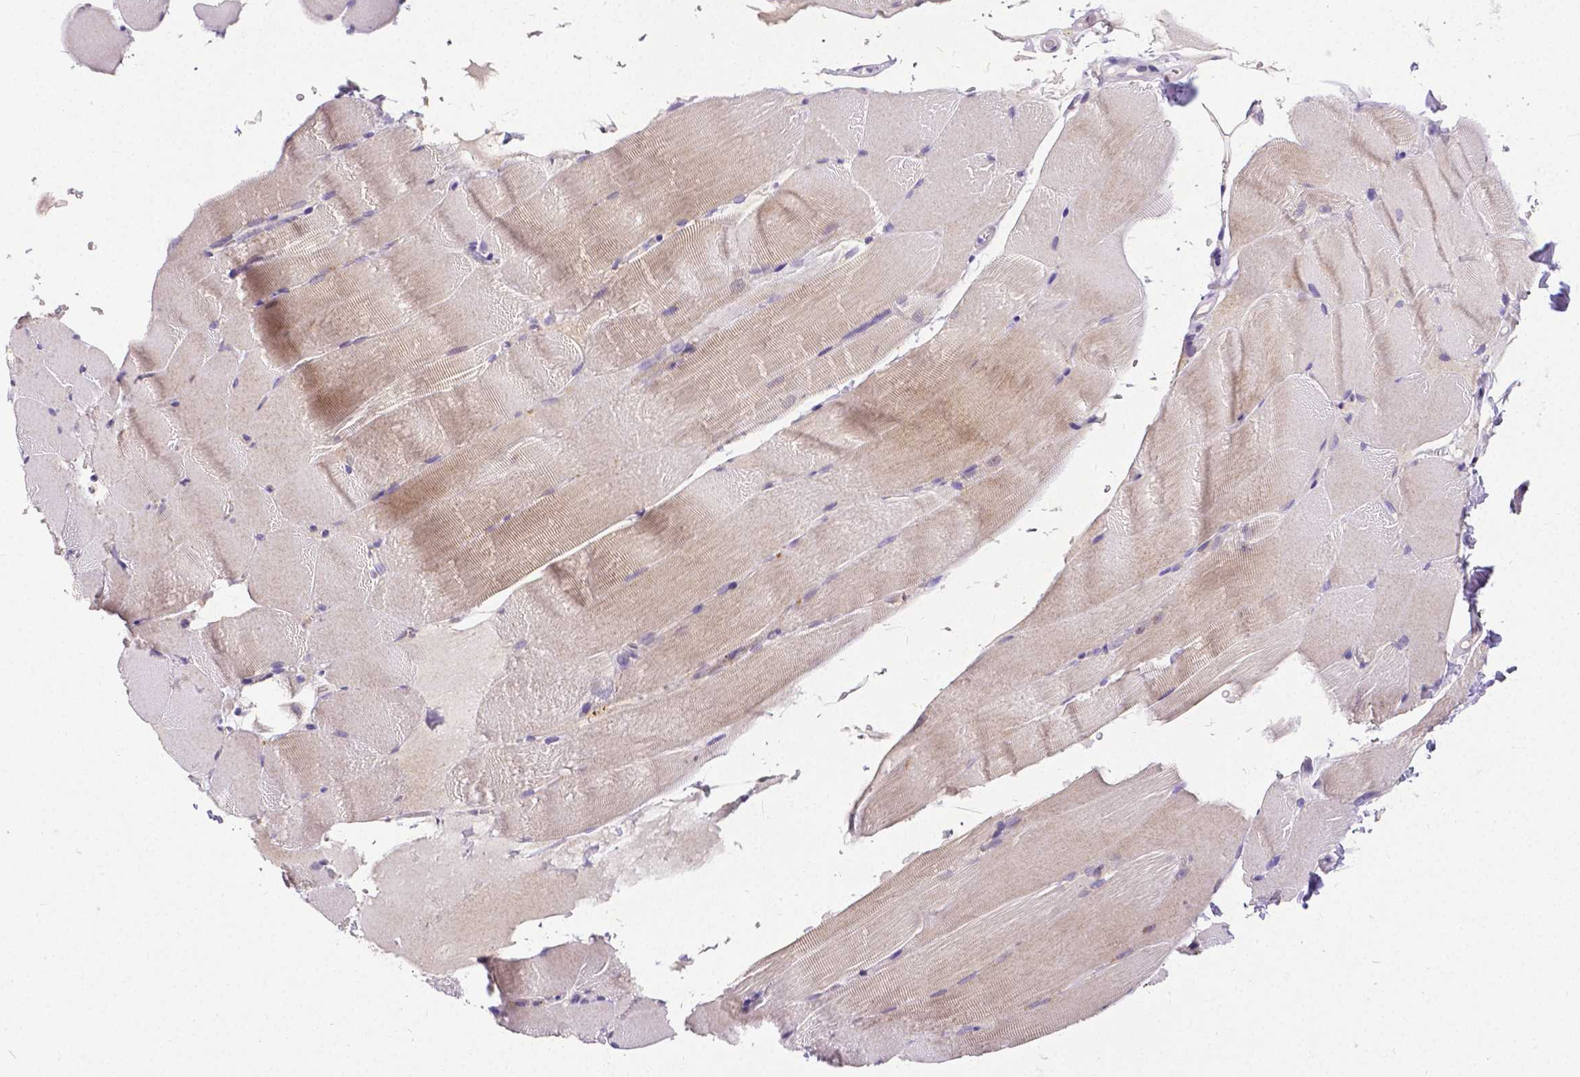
{"staining": {"intensity": "weak", "quantity": "<25%", "location": "cytoplasmic/membranous"}, "tissue": "skeletal muscle", "cell_type": "Myocytes", "image_type": "normal", "snomed": [{"axis": "morphology", "description": "Normal tissue, NOS"}, {"axis": "topography", "description": "Skeletal muscle"}], "caption": "An IHC micrograph of unremarkable skeletal muscle is shown. There is no staining in myocytes of skeletal muscle.", "gene": "CD4", "patient": {"sex": "female", "age": 37}}